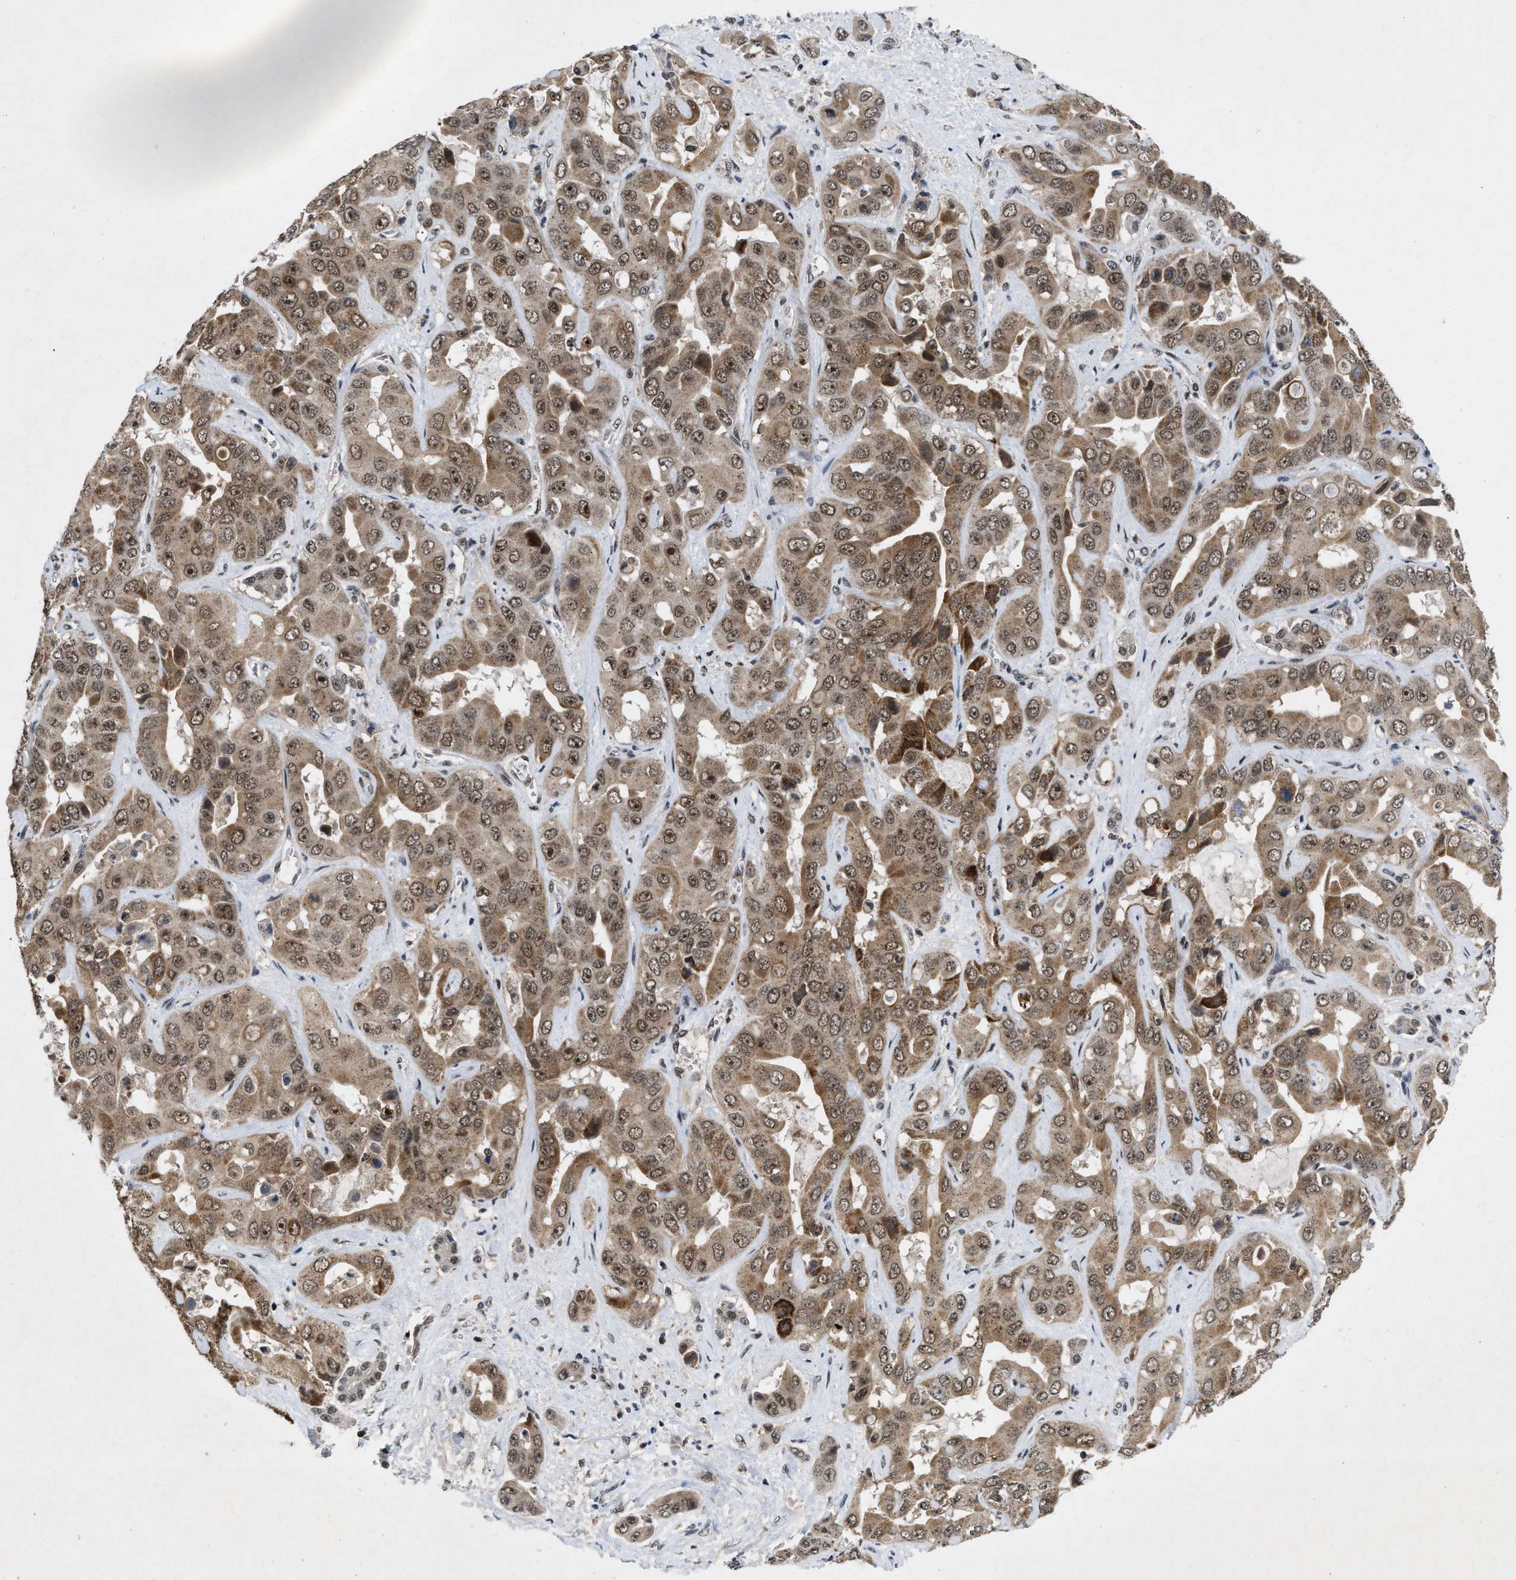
{"staining": {"intensity": "moderate", "quantity": ">75%", "location": "cytoplasmic/membranous,nuclear"}, "tissue": "liver cancer", "cell_type": "Tumor cells", "image_type": "cancer", "snomed": [{"axis": "morphology", "description": "Cholangiocarcinoma"}, {"axis": "topography", "description": "Liver"}], "caption": "Approximately >75% of tumor cells in human liver cancer demonstrate moderate cytoplasmic/membranous and nuclear protein positivity as visualized by brown immunohistochemical staining.", "gene": "ZNF346", "patient": {"sex": "female", "age": 52}}